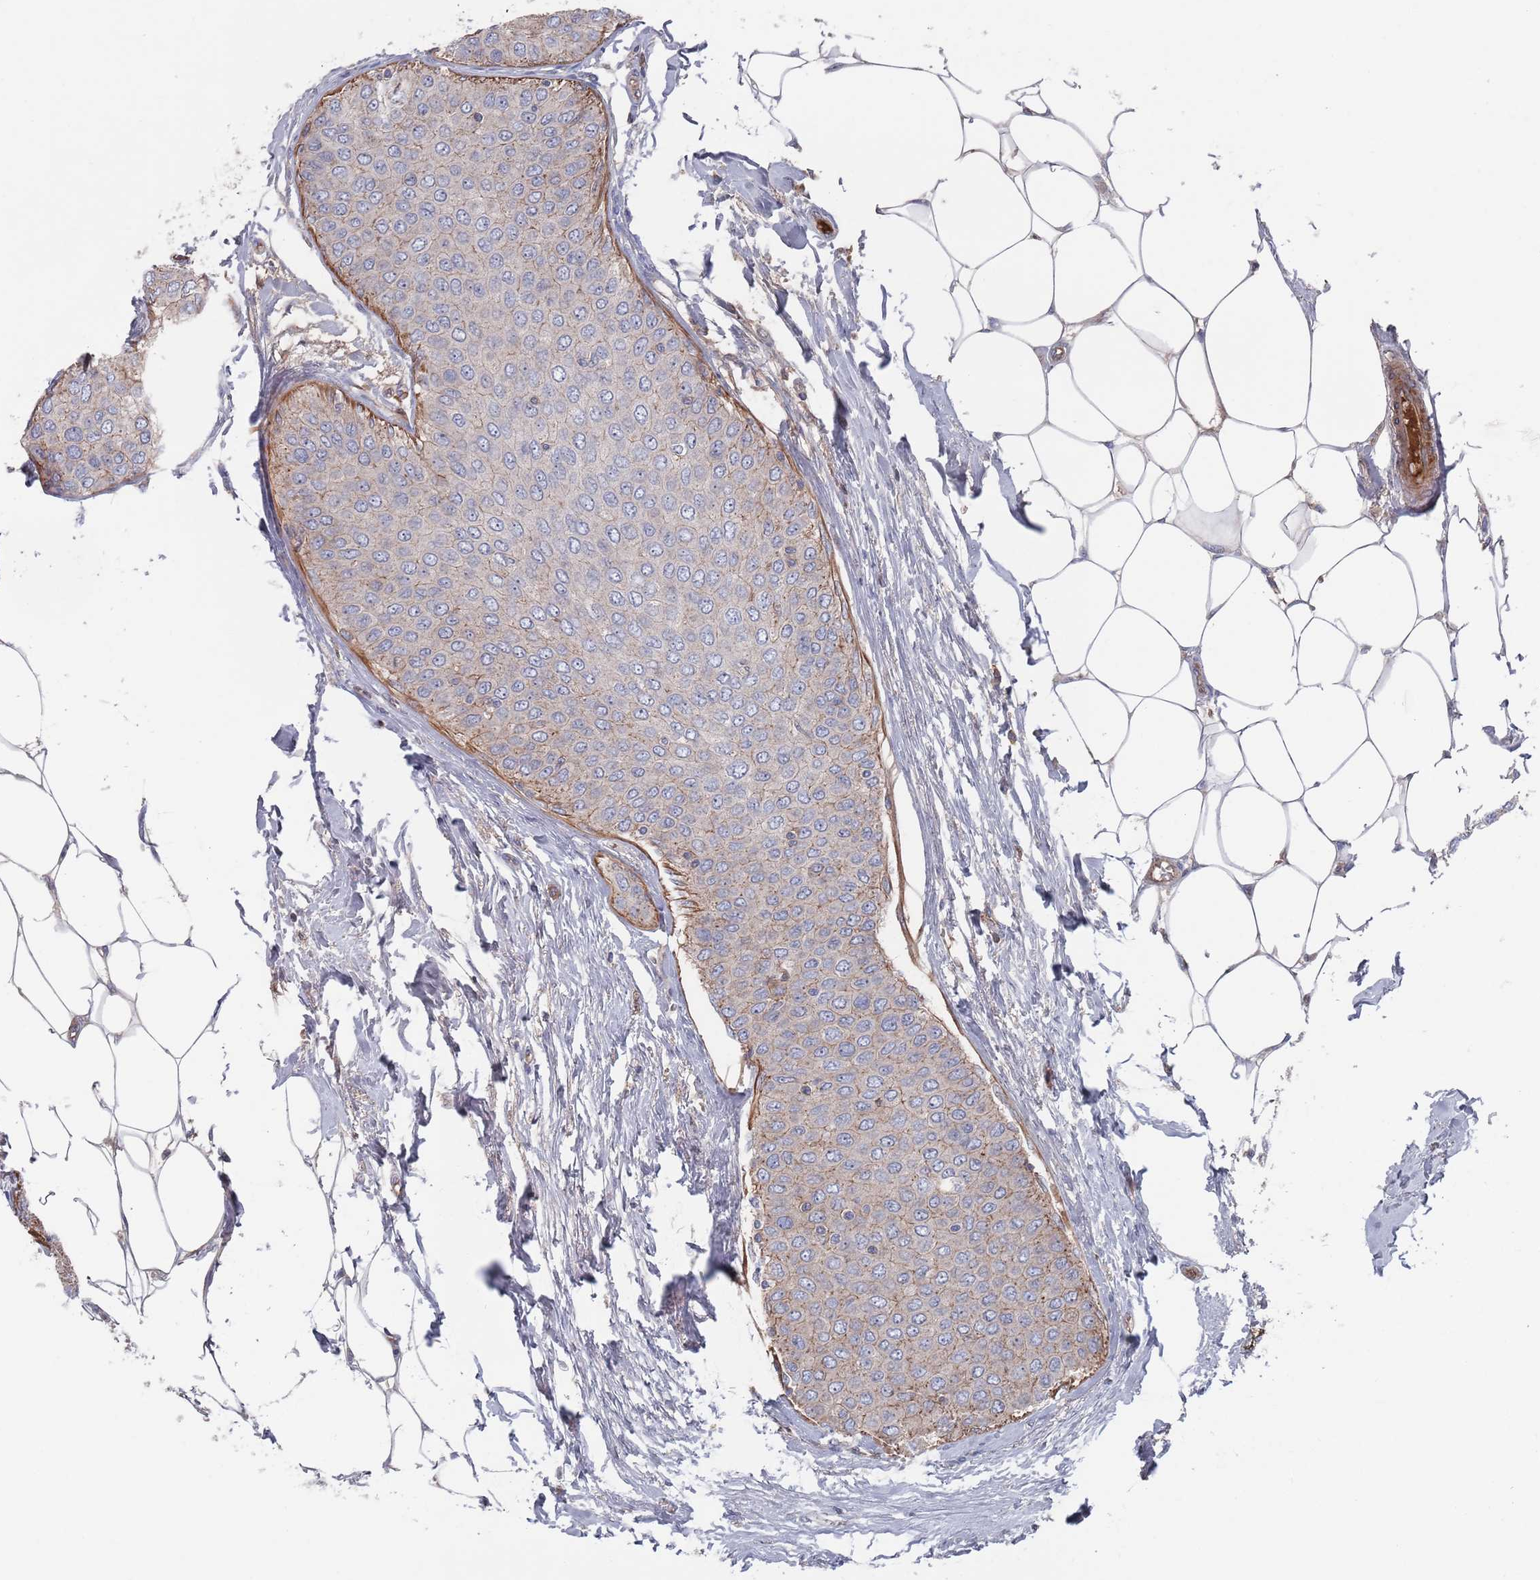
{"staining": {"intensity": "negative", "quantity": "none", "location": "none"}, "tissue": "breast cancer", "cell_type": "Tumor cells", "image_type": "cancer", "snomed": [{"axis": "morphology", "description": "Duct carcinoma"}, {"axis": "topography", "description": "Breast"}], "caption": "Human breast cancer stained for a protein using IHC reveals no positivity in tumor cells.", "gene": "PLEKHA4", "patient": {"sex": "female", "age": 72}}